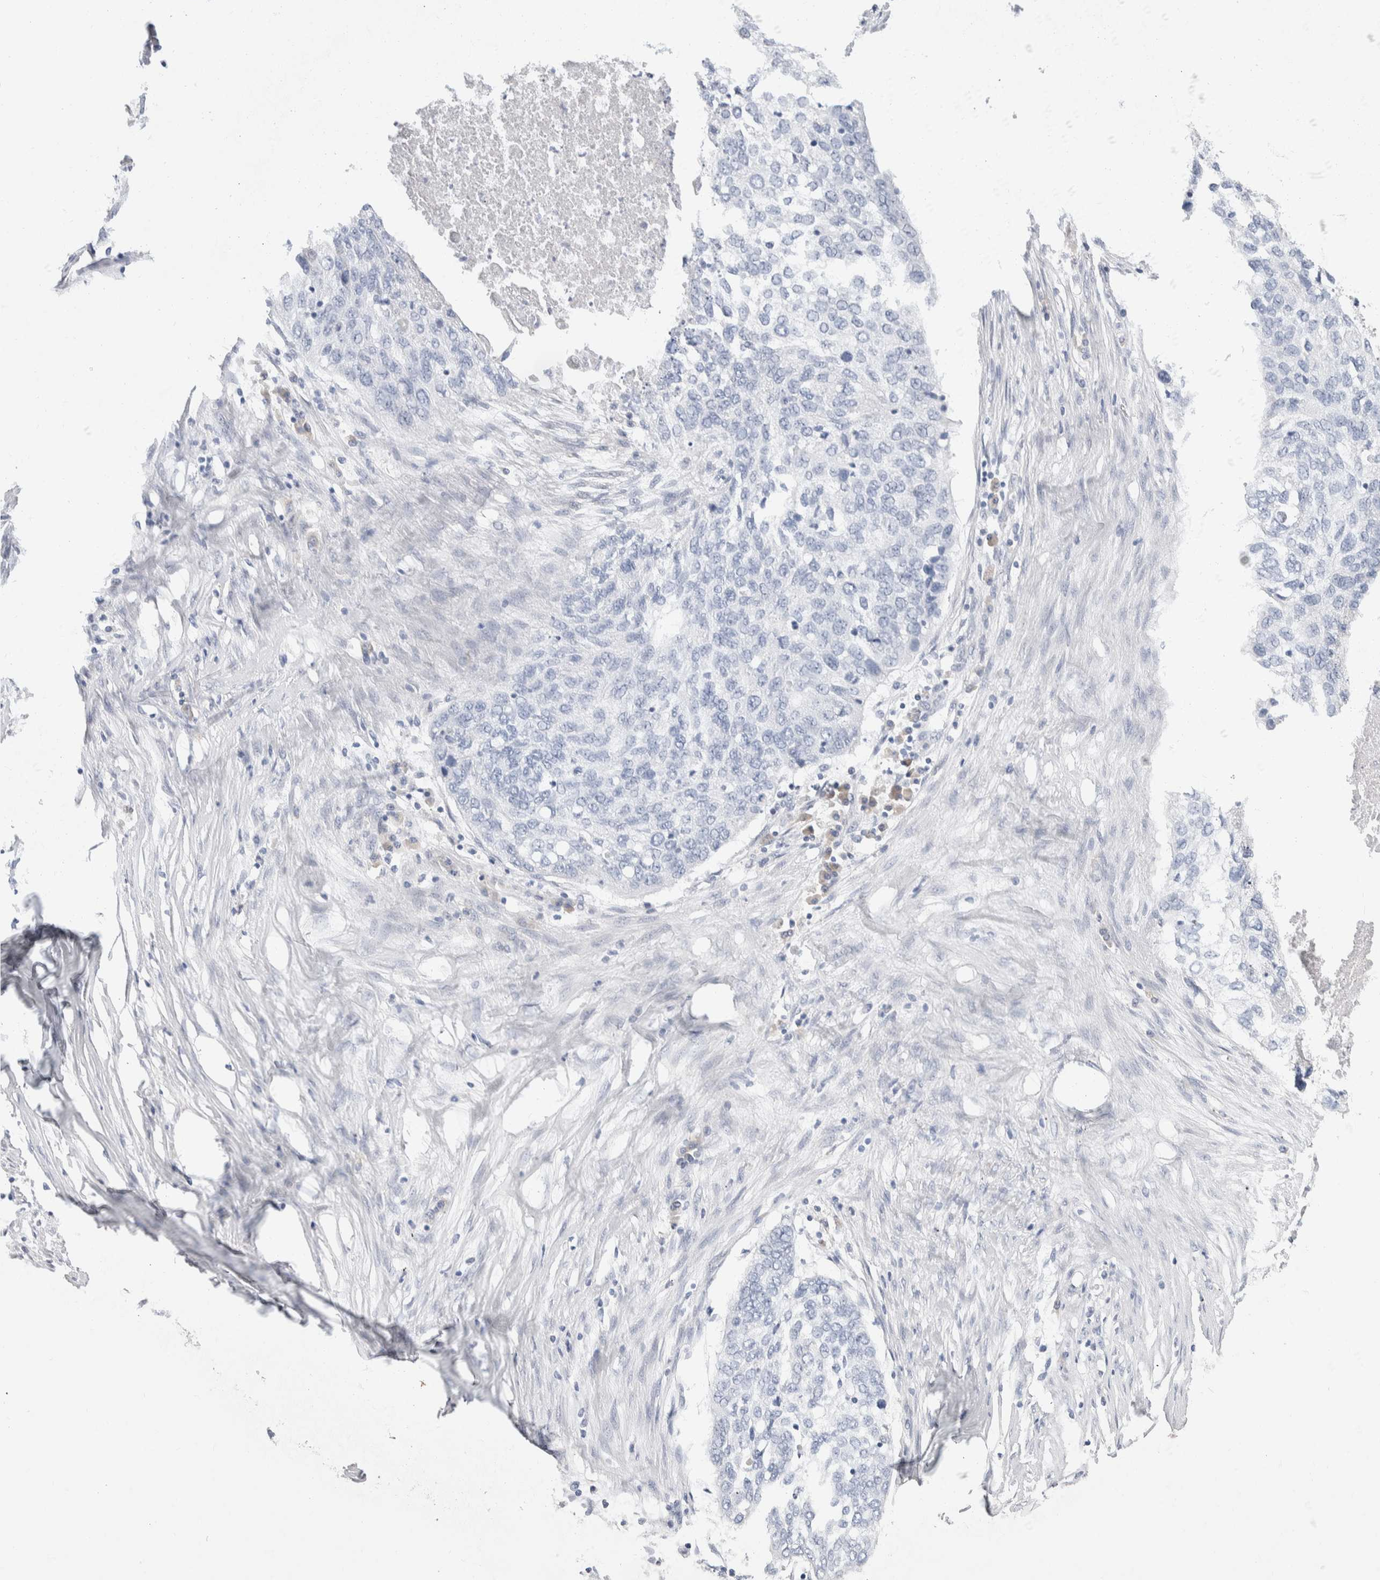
{"staining": {"intensity": "negative", "quantity": "none", "location": "none"}, "tissue": "lung cancer", "cell_type": "Tumor cells", "image_type": "cancer", "snomed": [{"axis": "morphology", "description": "Squamous cell carcinoma, NOS"}, {"axis": "topography", "description": "Lung"}], "caption": "Histopathology image shows no protein positivity in tumor cells of lung cancer tissue. (IHC, brightfield microscopy, high magnification).", "gene": "RUSF1", "patient": {"sex": "female", "age": 63}}